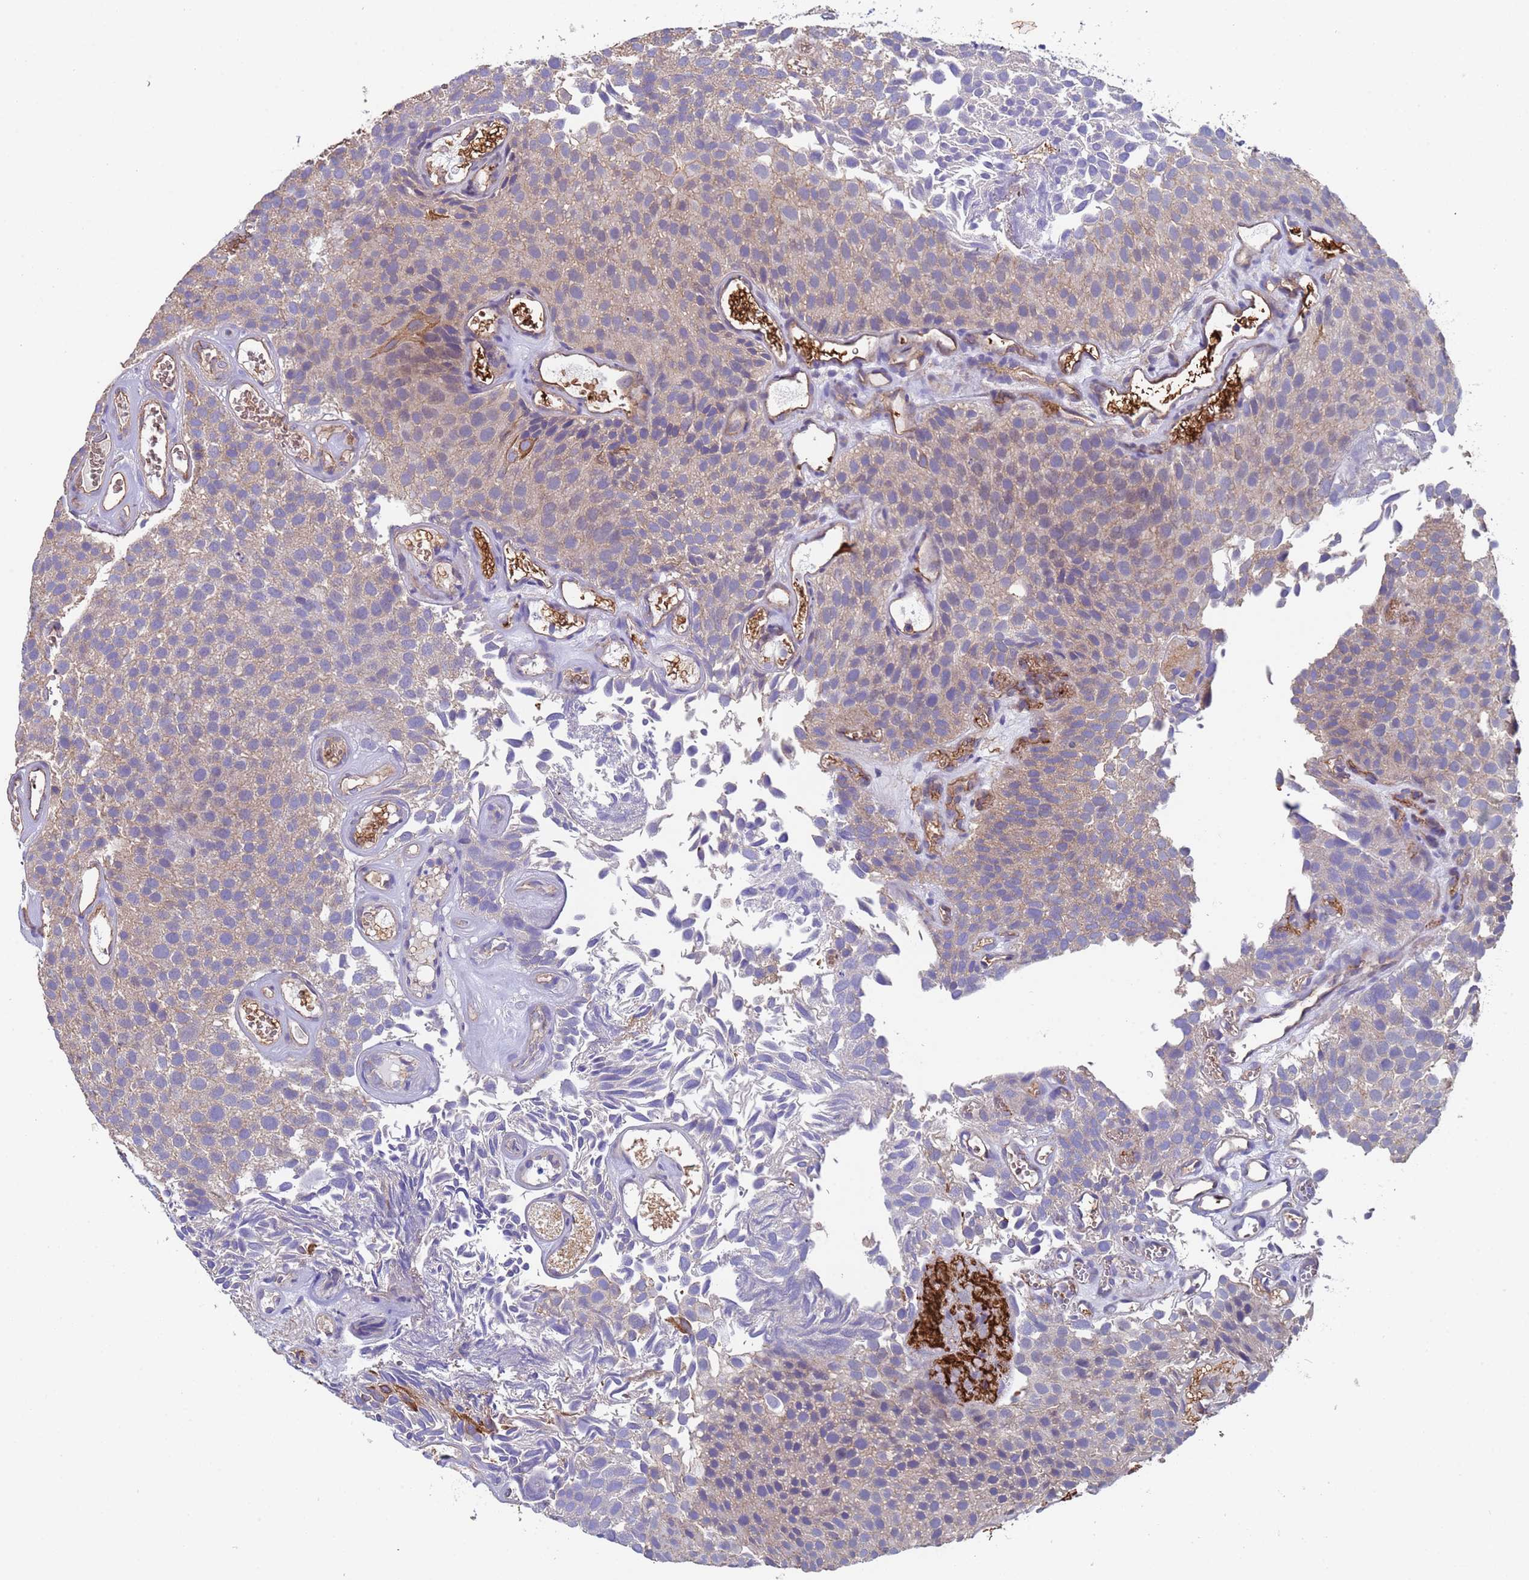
{"staining": {"intensity": "moderate", "quantity": "<25%", "location": "cytoplasmic/membranous"}, "tissue": "urothelial cancer", "cell_type": "Tumor cells", "image_type": "cancer", "snomed": [{"axis": "morphology", "description": "Urothelial carcinoma, Low grade"}, {"axis": "topography", "description": "Urinary bladder"}], "caption": "This image demonstrates immunohistochemistry staining of human urothelial carcinoma (low-grade), with low moderate cytoplasmic/membranous staining in about <25% of tumor cells.", "gene": "ZNF248", "patient": {"sex": "male", "age": 89}}